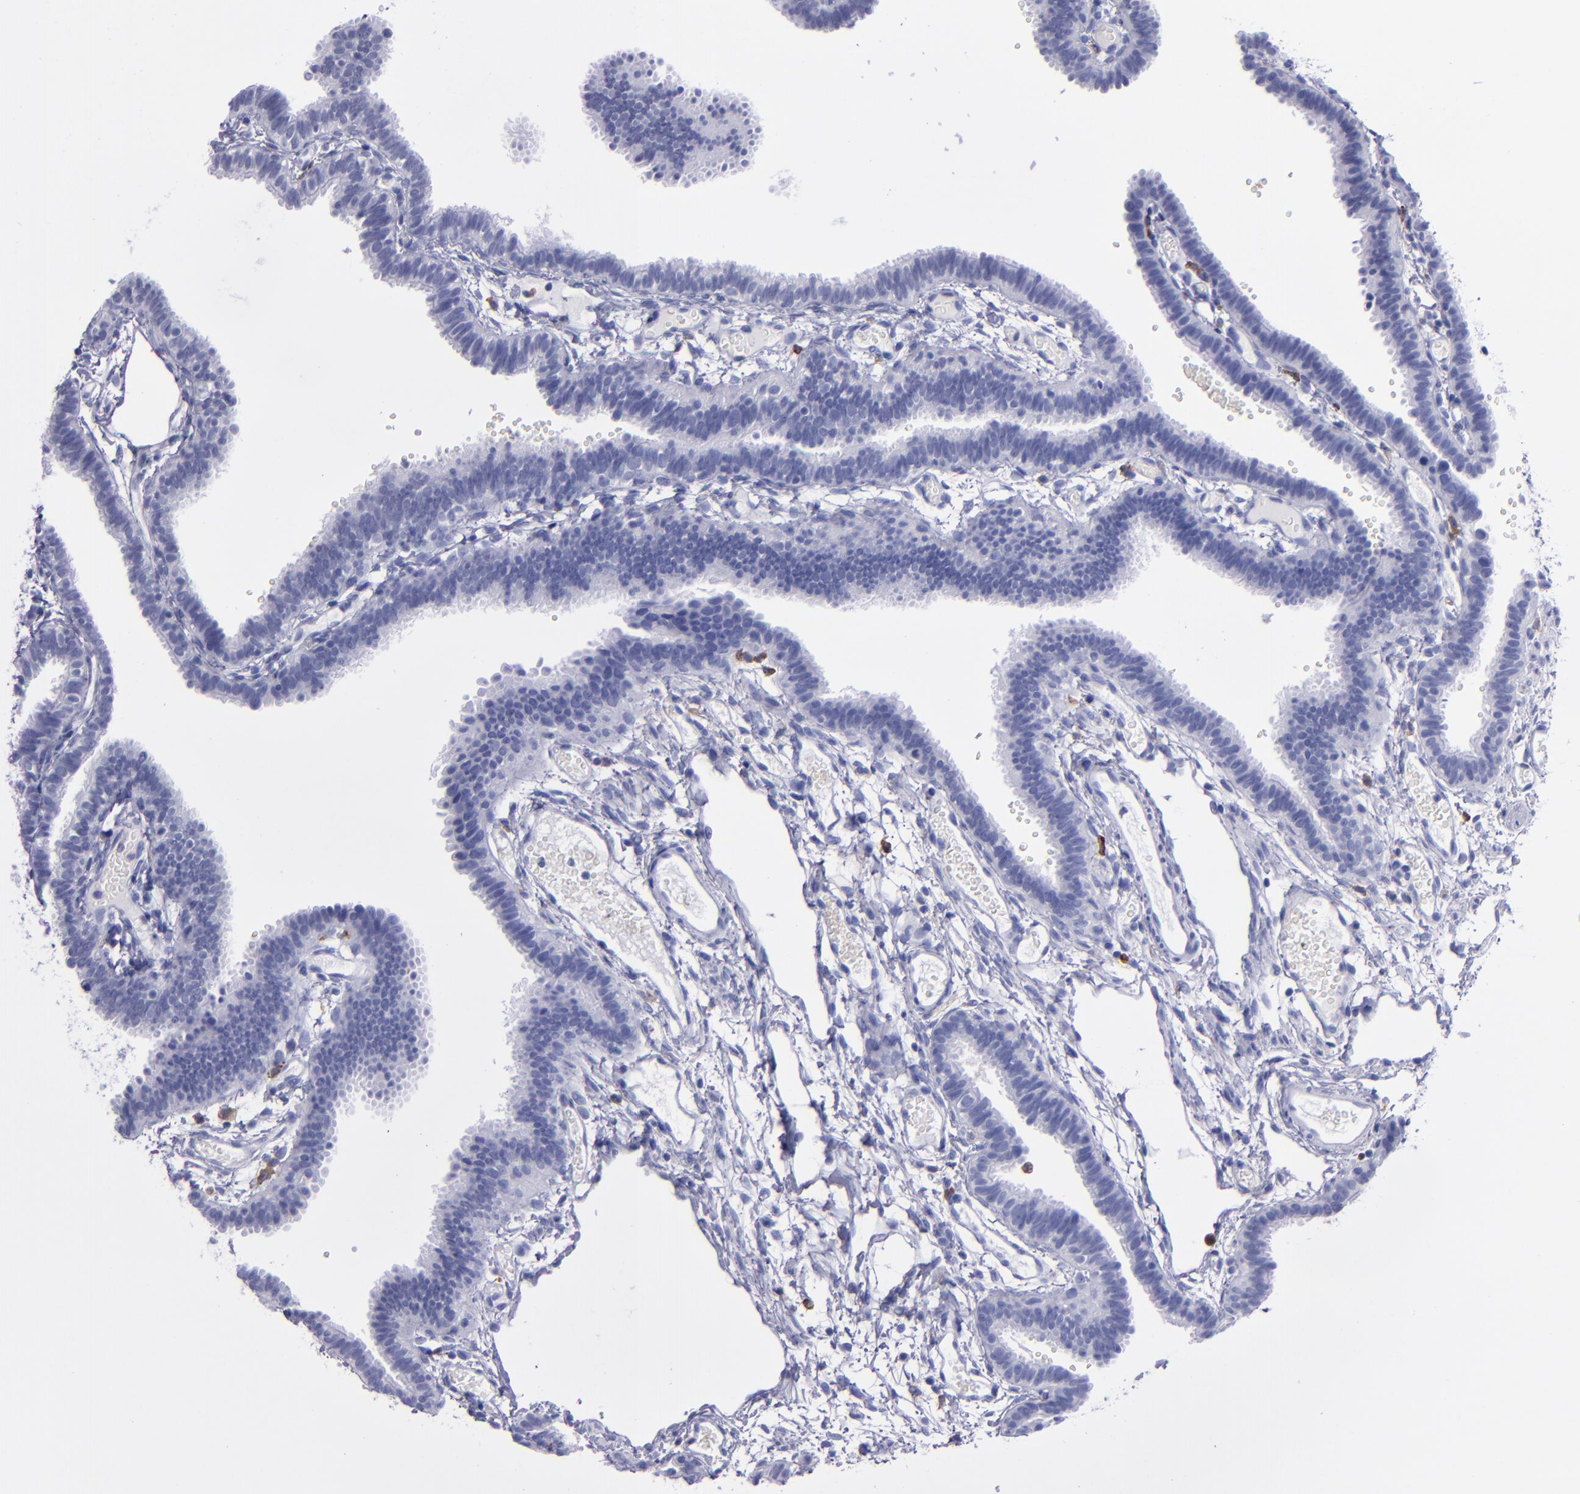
{"staining": {"intensity": "negative", "quantity": "none", "location": "none"}, "tissue": "fallopian tube", "cell_type": "Glandular cells", "image_type": "normal", "snomed": [{"axis": "morphology", "description": "Normal tissue, NOS"}, {"axis": "topography", "description": "Fallopian tube"}], "caption": "Fallopian tube stained for a protein using immunohistochemistry displays no positivity glandular cells.", "gene": "CR1", "patient": {"sex": "female", "age": 29}}